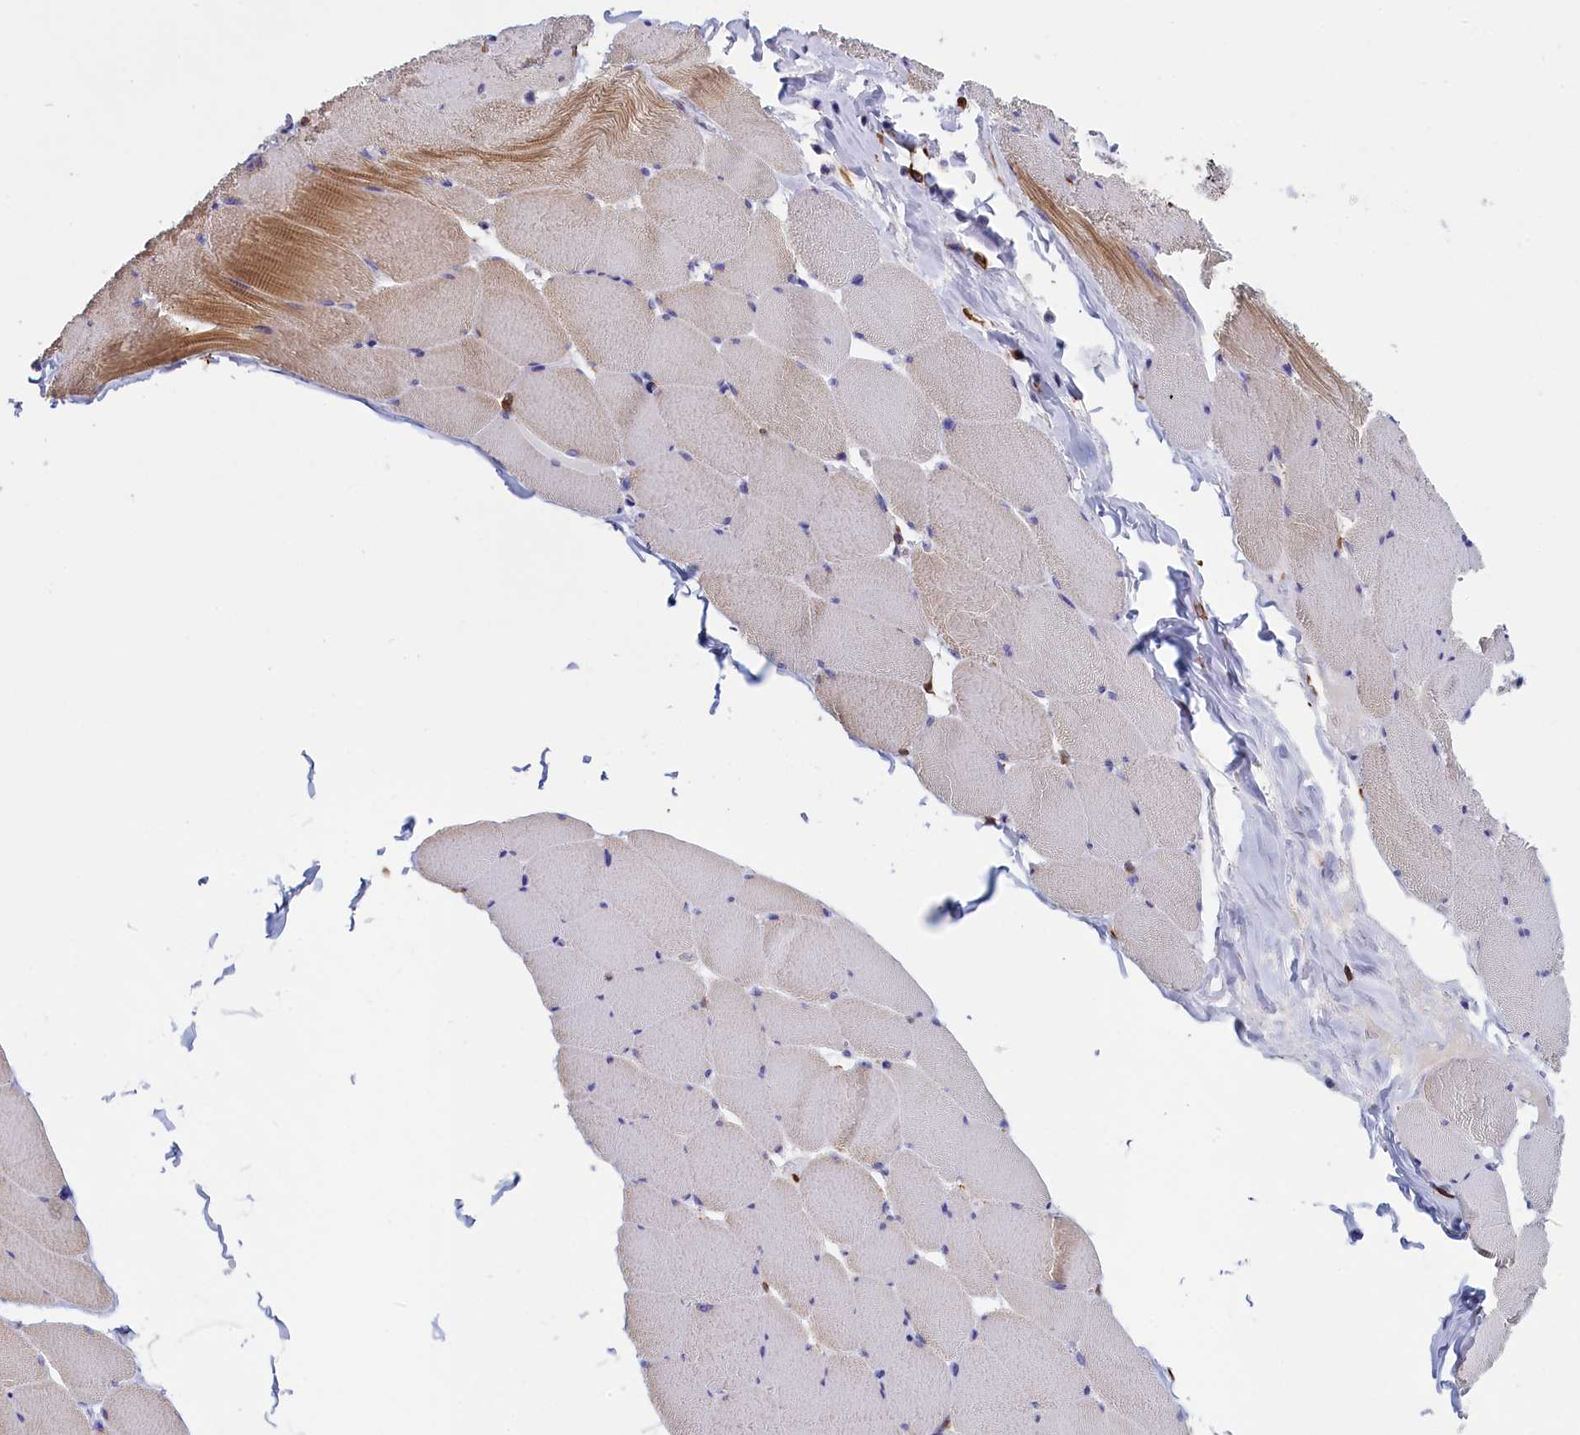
{"staining": {"intensity": "moderate", "quantity": "<25%", "location": "cytoplasmic/membranous"}, "tissue": "skeletal muscle", "cell_type": "Myocytes", "image_type": "normal", "snomed": [{"axis": "morphology", "description": "Normal tissue, NOS"}, {"axis": "topography", "description": "Skeletal muscle"}], "caption": "Moderate cytoplasmic/membranous expression for a protein is seen in about <25% of myocytes of benign skeletal muscle using IHC.", "gene": "COL19A1", "patient": {"sex": "male", "age": 62}}